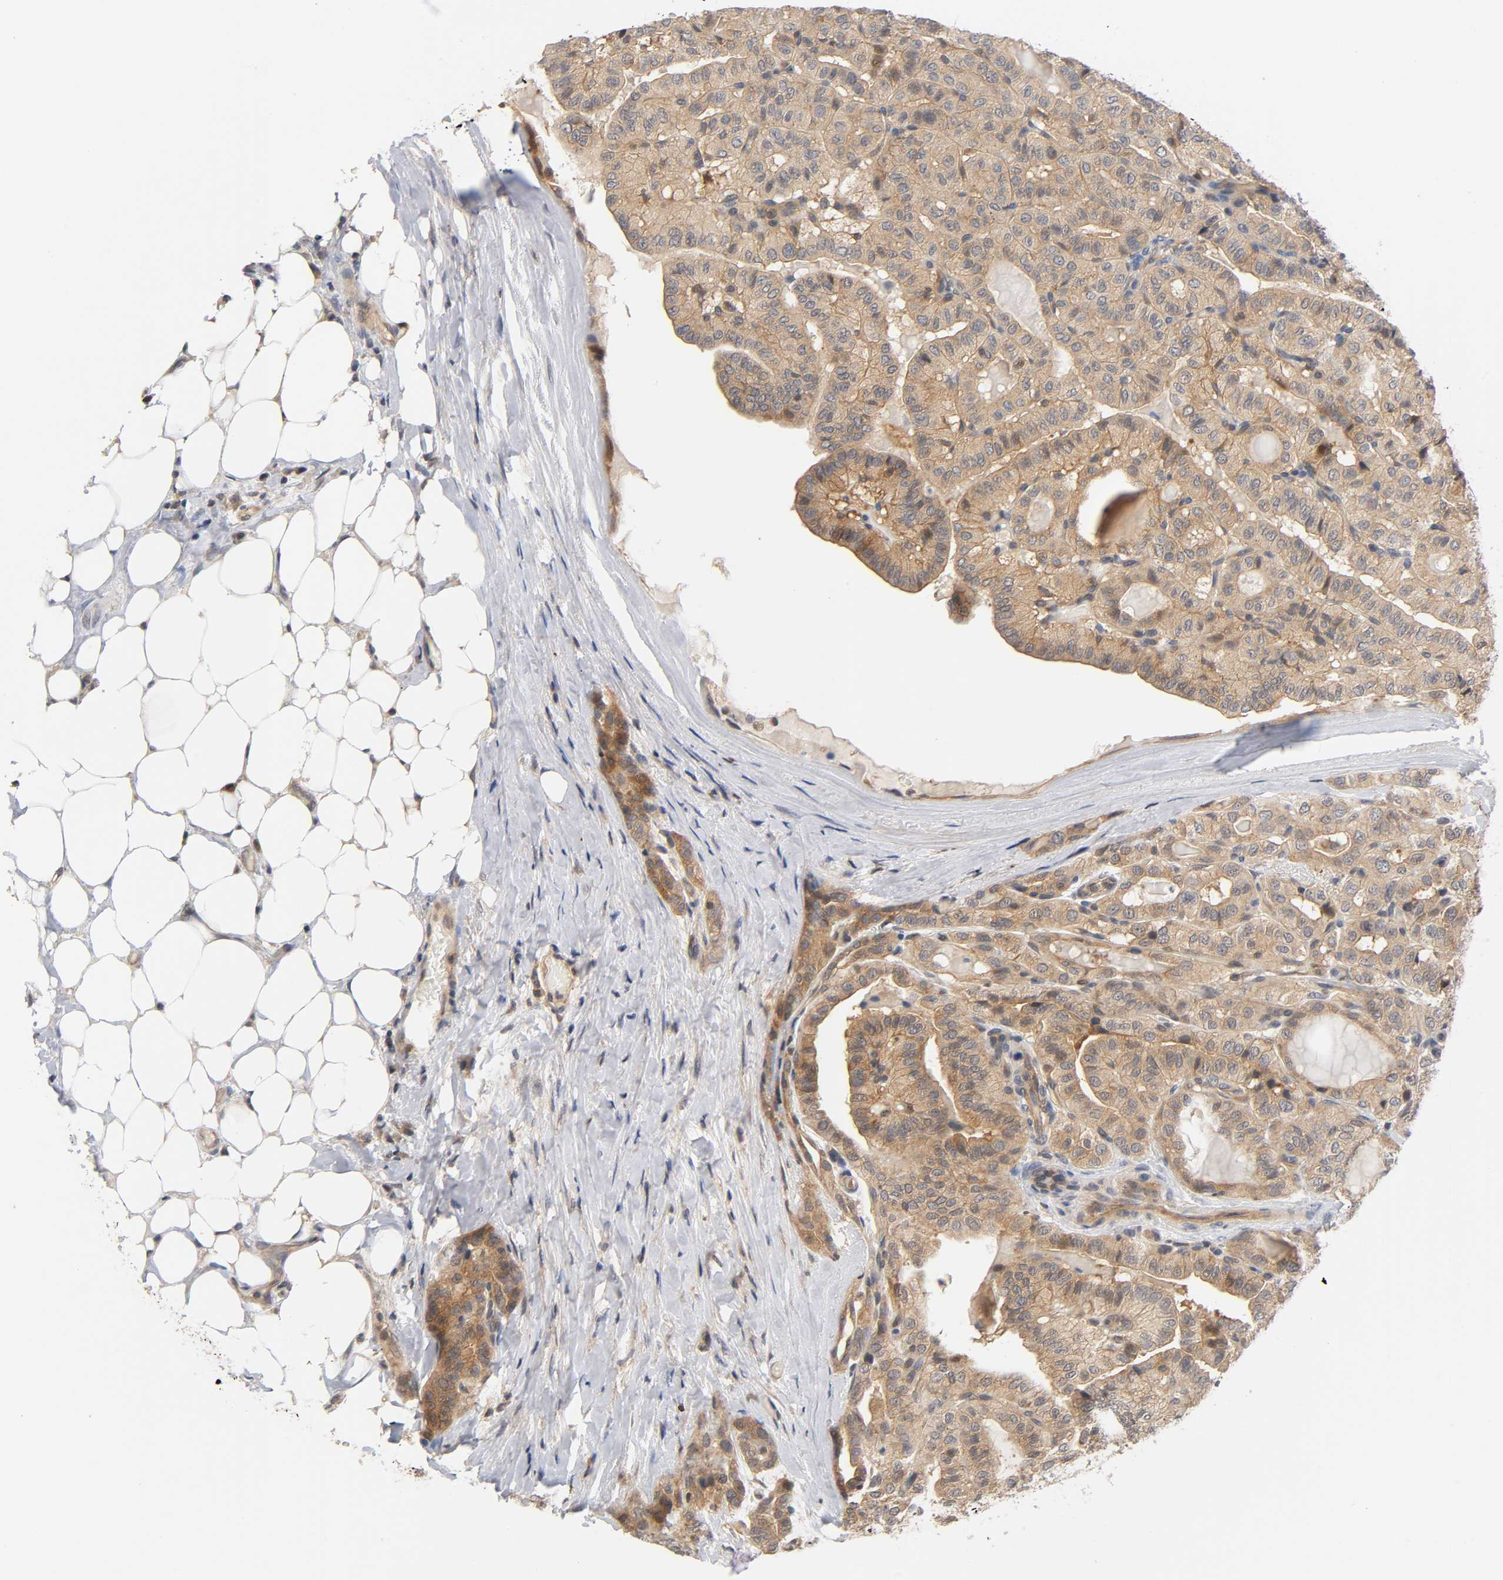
{"staining": {"intensity": "moderate", "quantity": ">75%", "location": "cytoplasmic/membranous"}, "tissue": "thyroid cancer", "cell_type": "Tumor cells", "image_type": "cancer", "snomed": [{"axis": "morphology", "description": "Papillary adenocarcinoma, NOS"}, {"axis": "topography", "description": "Thyroid gland"}], "caption": "A medium amount of moderate cytoplasmic/membranous expression is seen in about >75% of tumor cells in thyroid cancer tissue. The staining is performed using DAB (3,3'-diaminobenzidine) brown chromogen to label protein expression. The nuclei are counter-stained blue using hematoxylin.", "gene": "PRKAB1", "patient": {"sex": "male", "age": 77}}